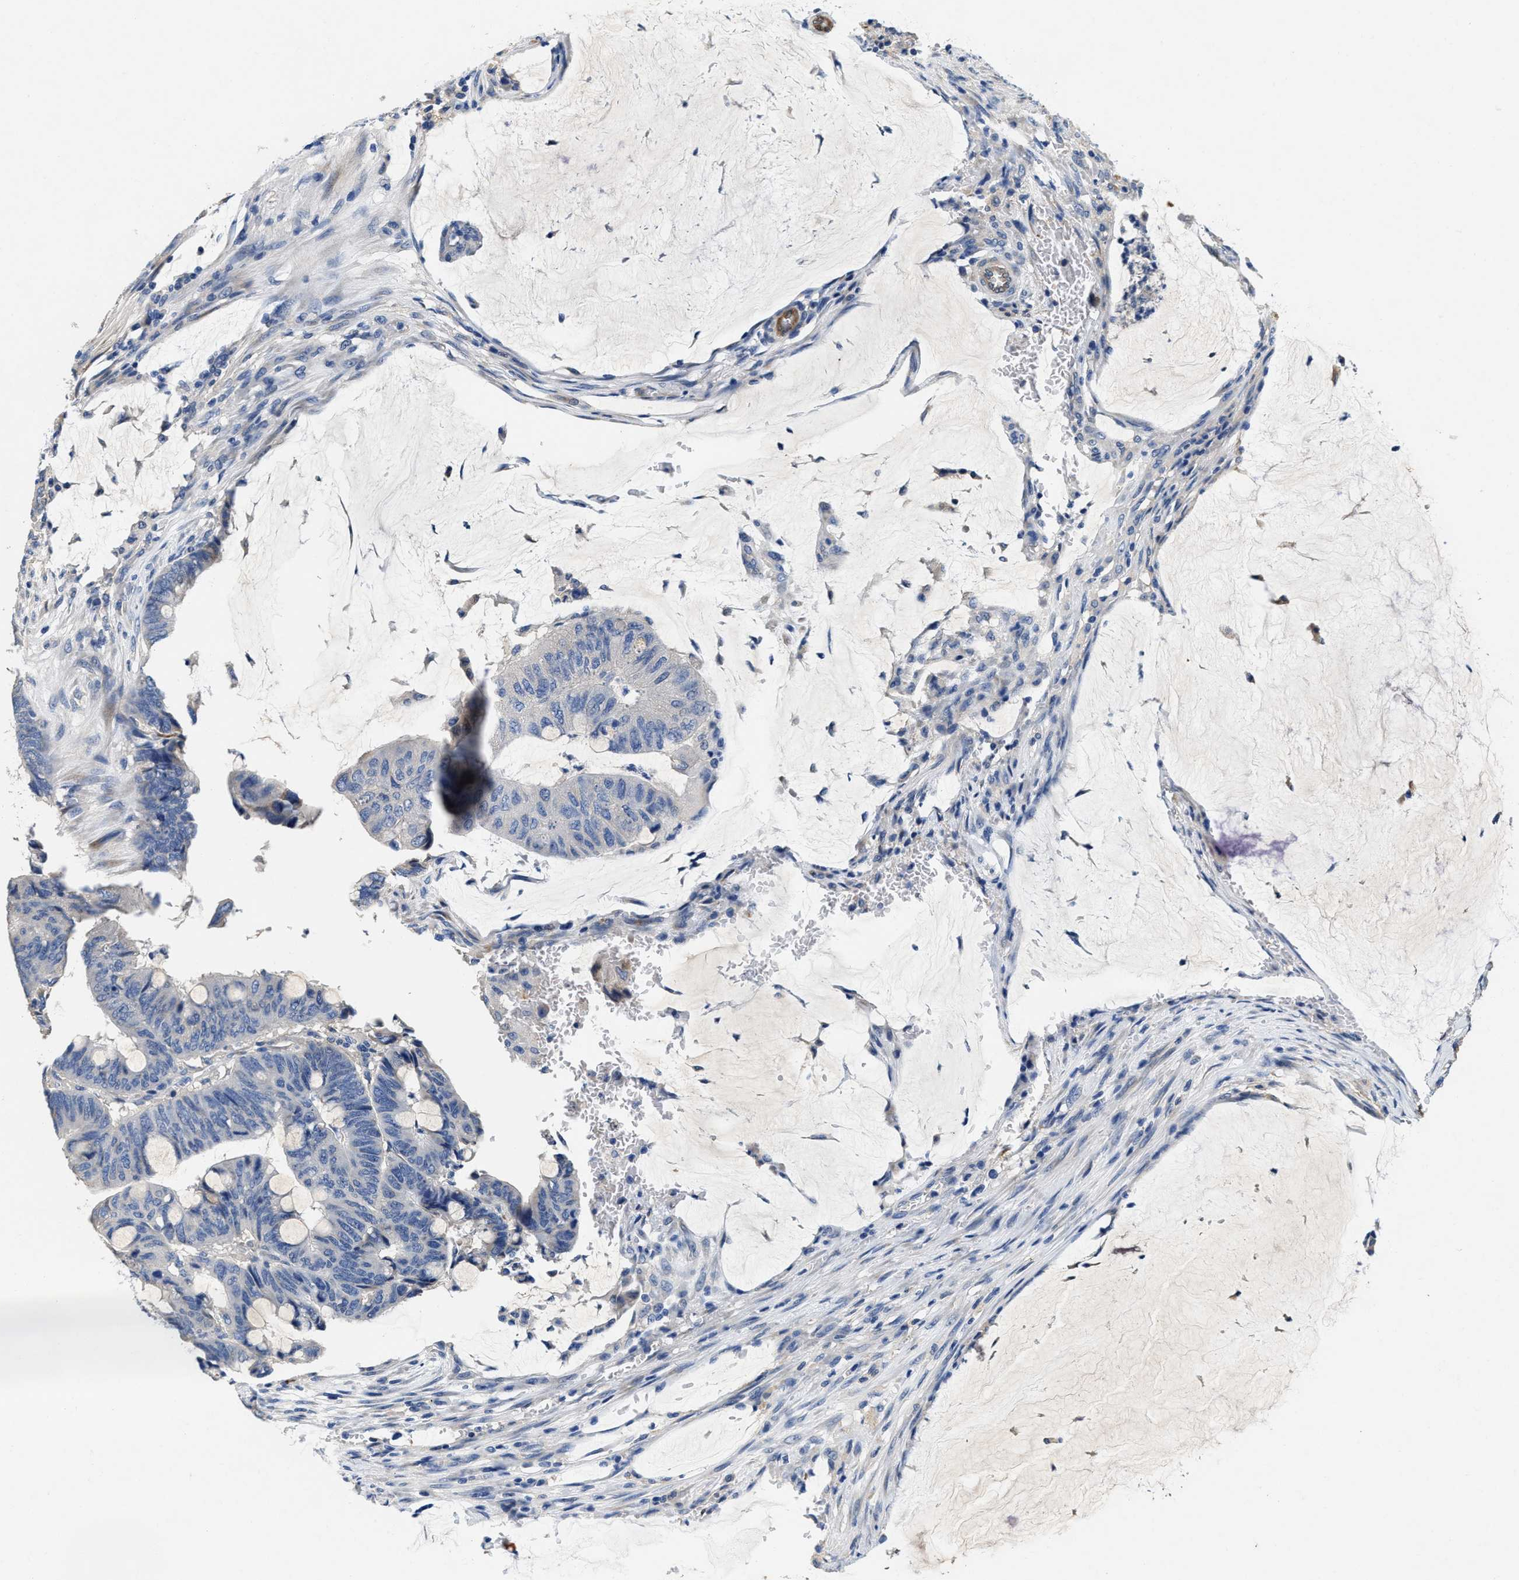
{"staining": {"intensity": "negative", "quantity": "none", "location": "none"}, "tissue": "colorectal cancer", "cell_type": "Tumor cells", "image_type": "cancer", "snomed": [{"axis": "morphology", "description": "Normal tissue, NOS"}, {"axis": "morphology", "description": "Adenocarcinoma, NOS"}, {"axis": "topography", "description": "Rectum"}, {"axis": "topography", "description": "Peripheral nerve tissue"}], "caption": "This is an immunohistochemistry (IHC) photomicrograph of colorectal adenocarcinoma. There is no staining in tumor cells.", "gene": "PEG10", "patient": {"sex": "male", "age": 92}}